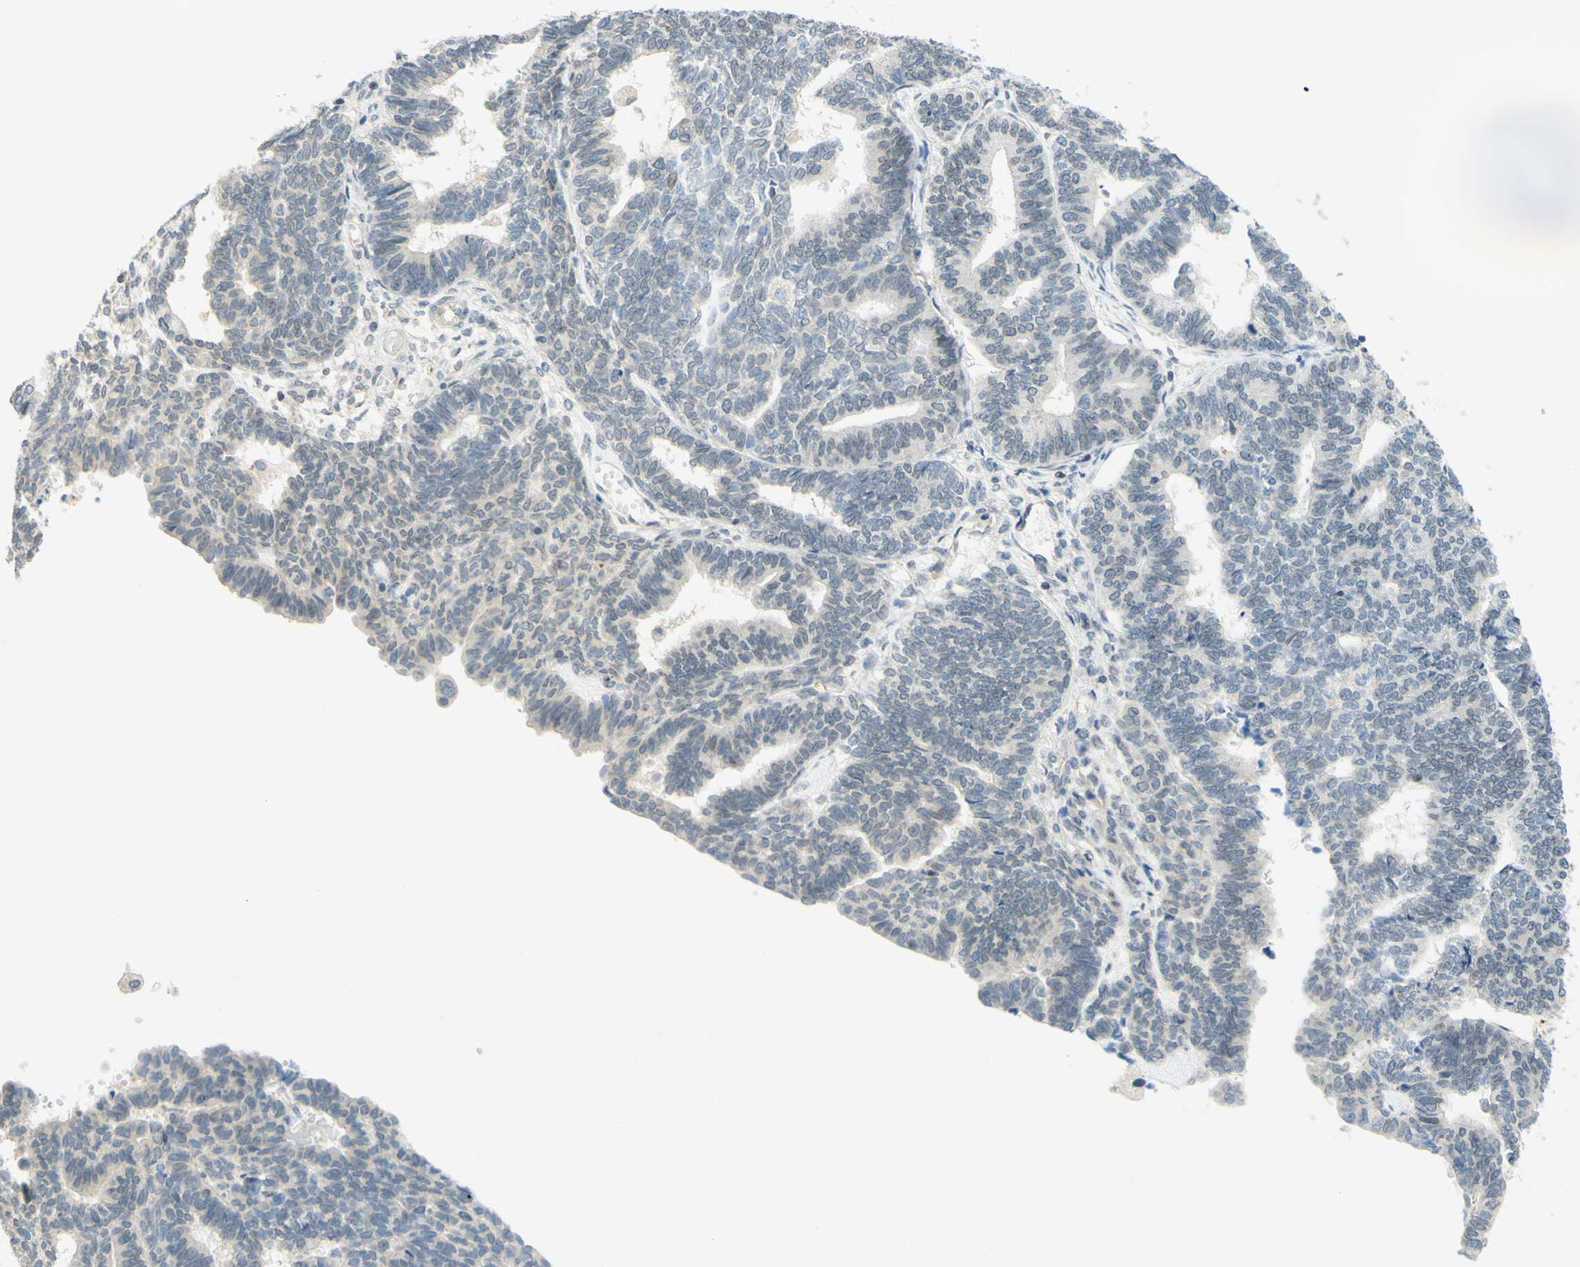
{"staining": {"intensity": "negative", "quantity": "none", "location": "none"}, "tissue": "endometrial cancer", "cell_type": "Tumor cells", "image_type": "cancer", "snomed": [{"axis": "morphology", "description": "Adenocarcinoma, NOS"}, {"axis": "topography", "description": "Endometrium"}], "caption": "This histopathology image is of endometrial cancer stained with IHC to label a protein in brown with the nuclei are counter-stained blue. There is no staining in tumor cells. Brightfield microscopy of immunohistochemistry (IHC) stained with DAB (3,3'-diaminobenzidine) (brown) and hematoxylin (blue), captured at high magnification.", "gene": "C2CD2L", "patient": {"sex": "female", "age": 70}}